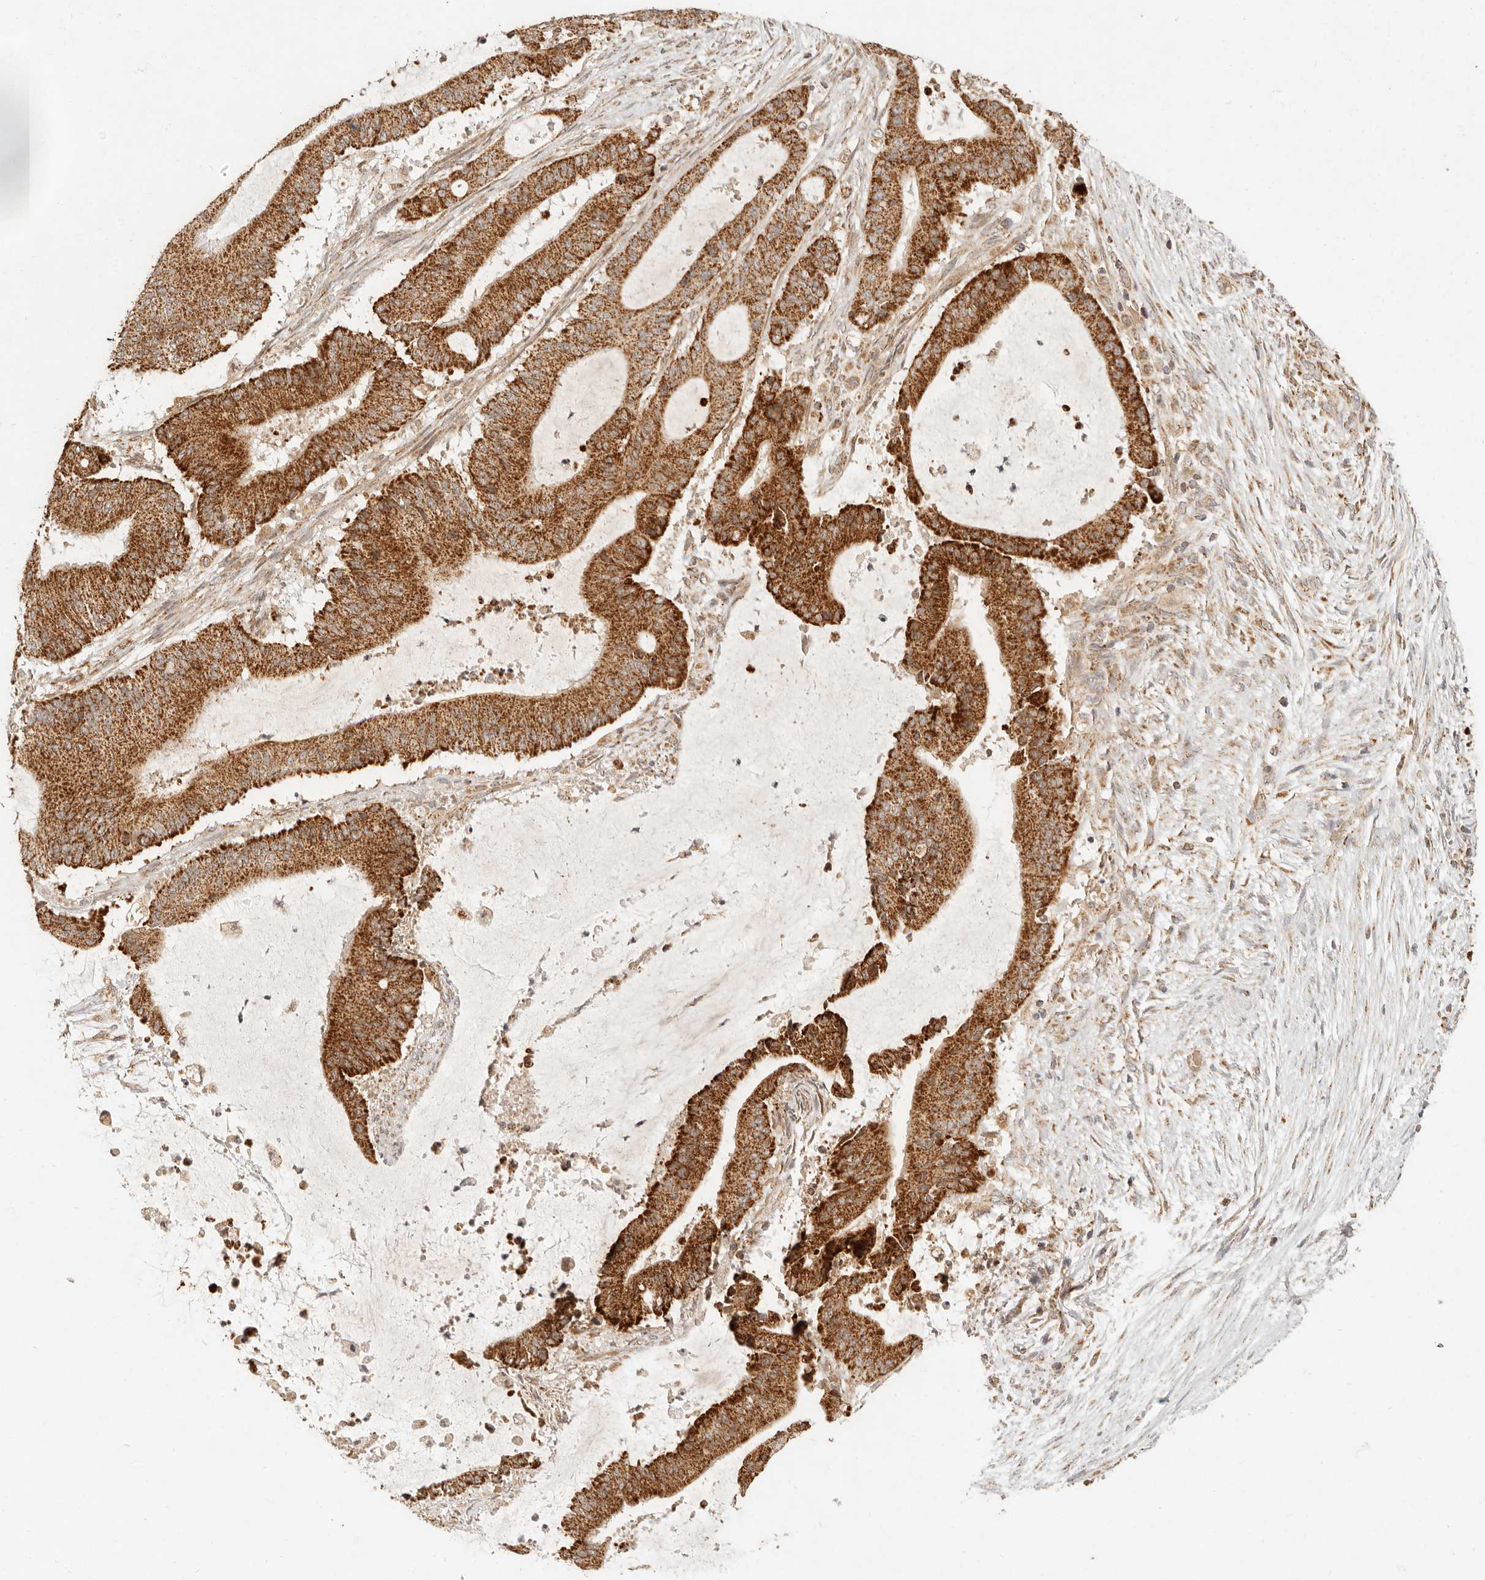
{"staining": {"intensity": "strong", "quantity": ">75%", "location": "cytoplasmic/membranous"}, "tissue": "liver cancer", "cell_type": "Tumor cells", "image_type": "cancer", "snomed": [{"axis": "morphology", "description": "Normal tissue, NOS"}, {"axis": "morphology", "description": "Cholangiocarcinoma"}, {"axis": "topography", "description": "Liver"}, {"axis": "topography", "description": "Peripheral nerve tissue"}], "caption": "This is a micrograph of immunohistochemistry (IHC) staining of liver cancer, which shows strong positivity in the cytoplasmic/membranous of tumor cells.", "gene": "MRPL55", "patient": {"sex": "female", "age": 73}}